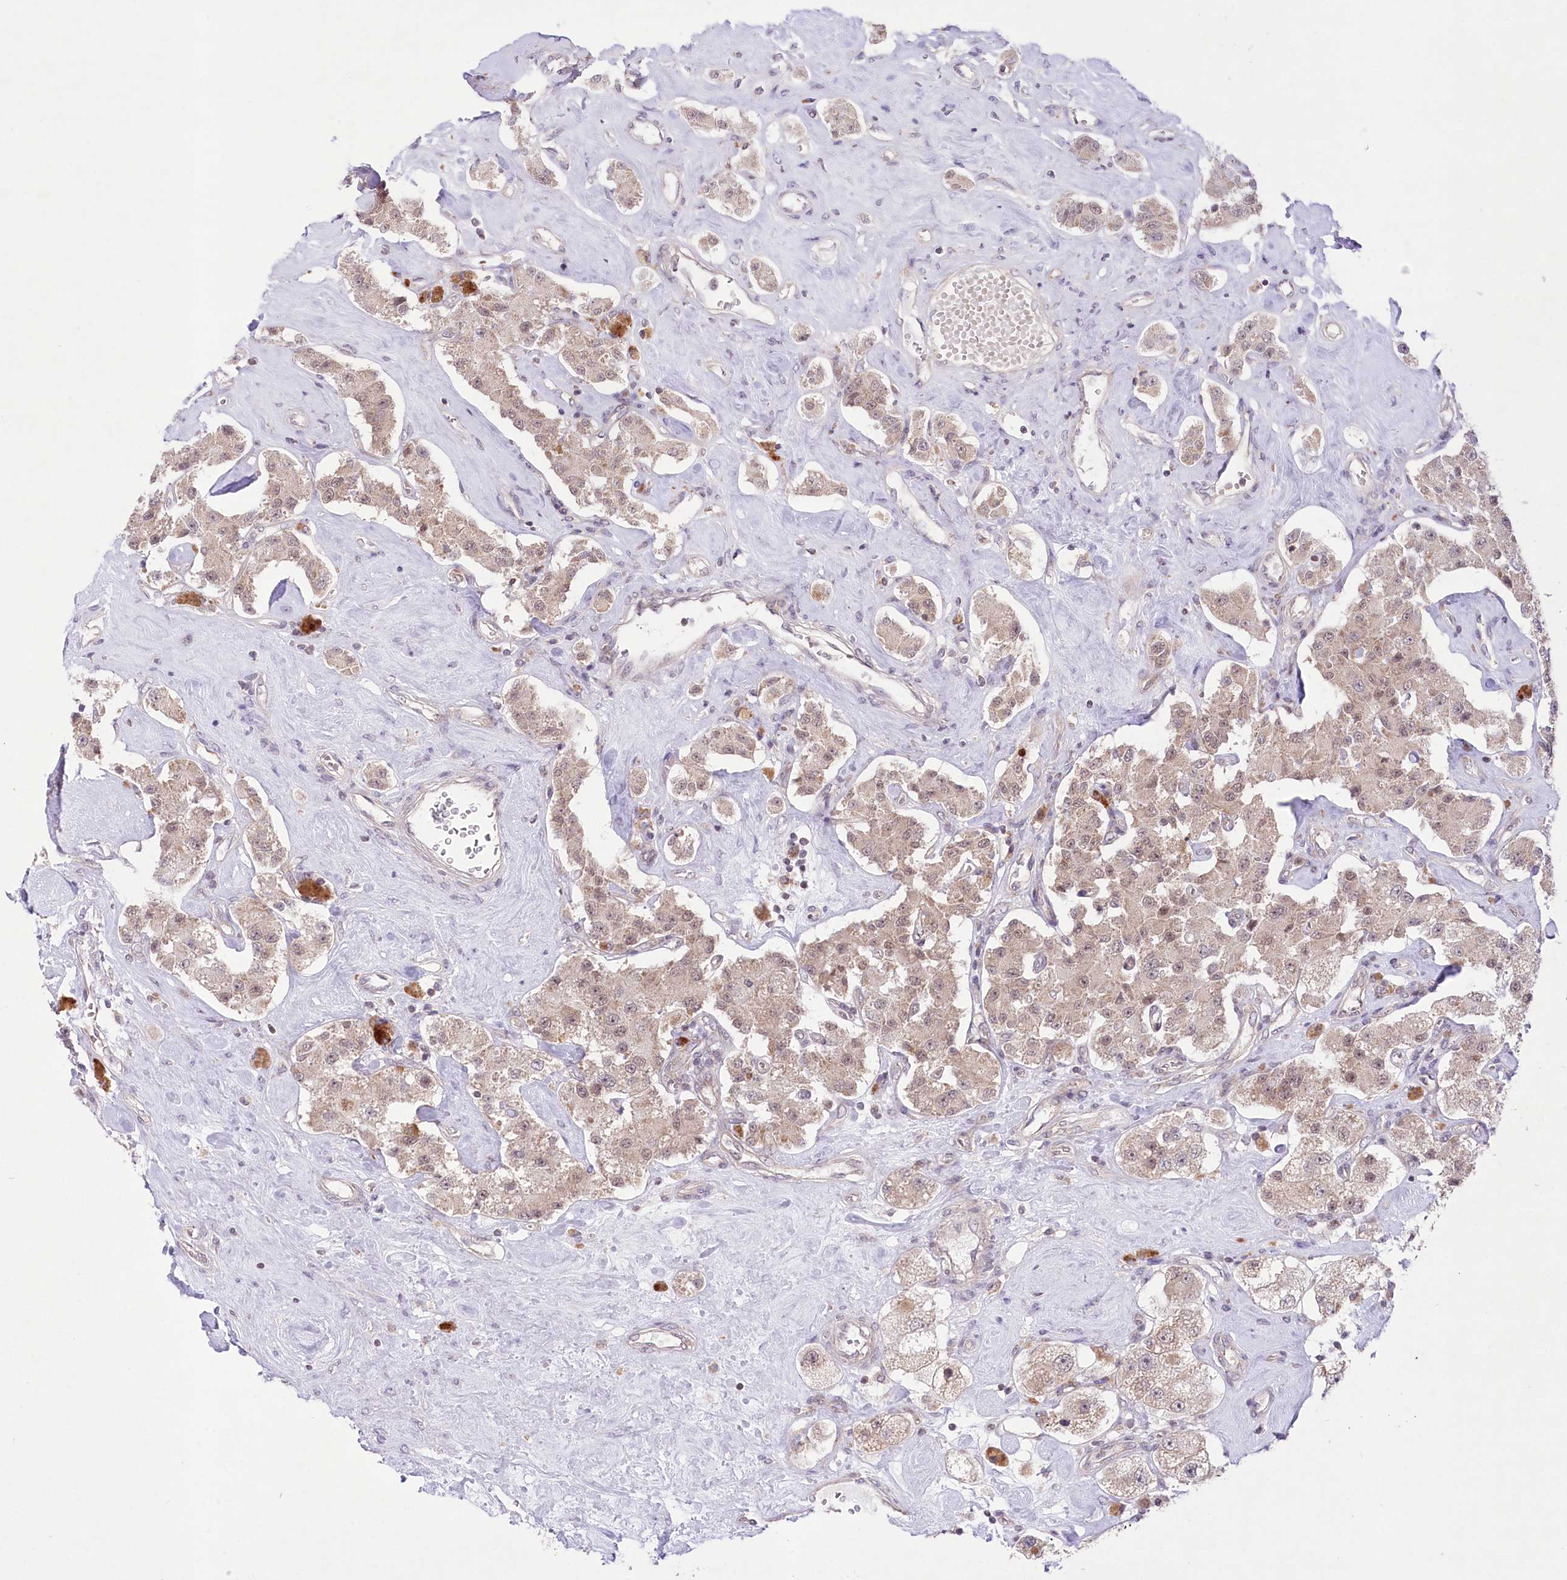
{"staining": {"intensity": "weak", "quantity": "25%-75%", "location": "cytoplasmic/membranous,nuclear"}, "tissue": "carcinoid", "cell_type": "Tumor cells", "image_type": "cancer", "snomed": [{"axis": "morphology", "description": "Carcinoid, malignant, NOS"}, {"axis": "topography", "description": "Pancreas"}], "caption": "Carcinoid (malignant) was stained to show a protein in brown. There is low levels of weak cytoplasmic/membranous and nuclear staining in approximately 25%-75% of tumor cells. (Brightfield microscopy of DAB IHC at high magnification).", "gene": "ZMAT2", "patient": {"sex": "male", "age": 41}}